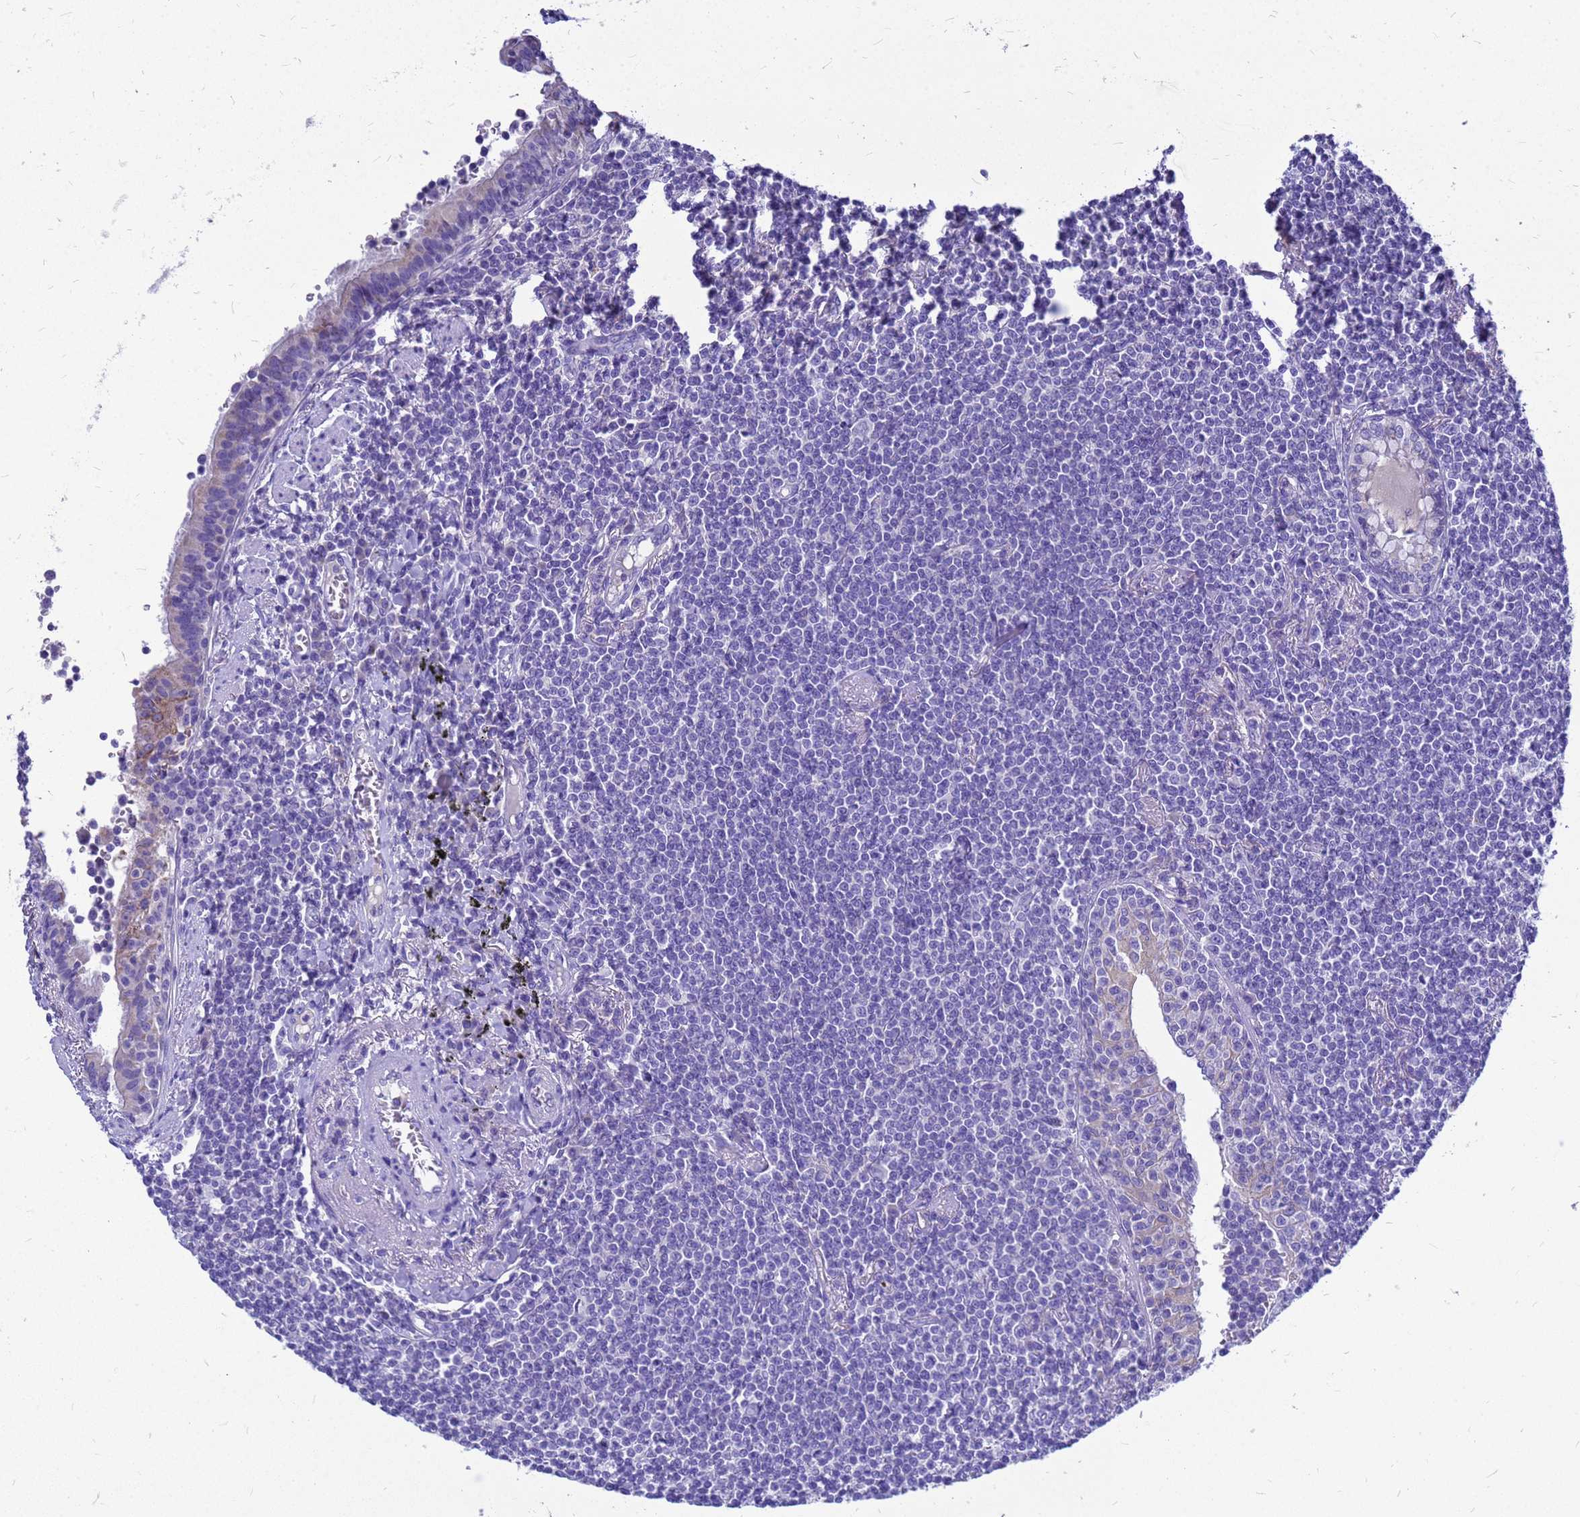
{"staining": {"intensity": "negative", "quantity": "none", "location": "none"}, "tissue": "lymphoma", "cell_type": "Tumor cells", "image_type": "cancer", "snomed": [{"axis": "morphology", "description": "Malignant lymphoma, non-Hodgkin's type, Low grade"}, {"axis": "topography", "description": "Lung"}], "caption": "A photomicrograph of low-grade malignant lymphoma, non-Hodgkin's type stained for a protein demonstrates no brown staining in tumor cells.", "gene": "OR52E2", "patient": {"sex": "female", "age": 71}}